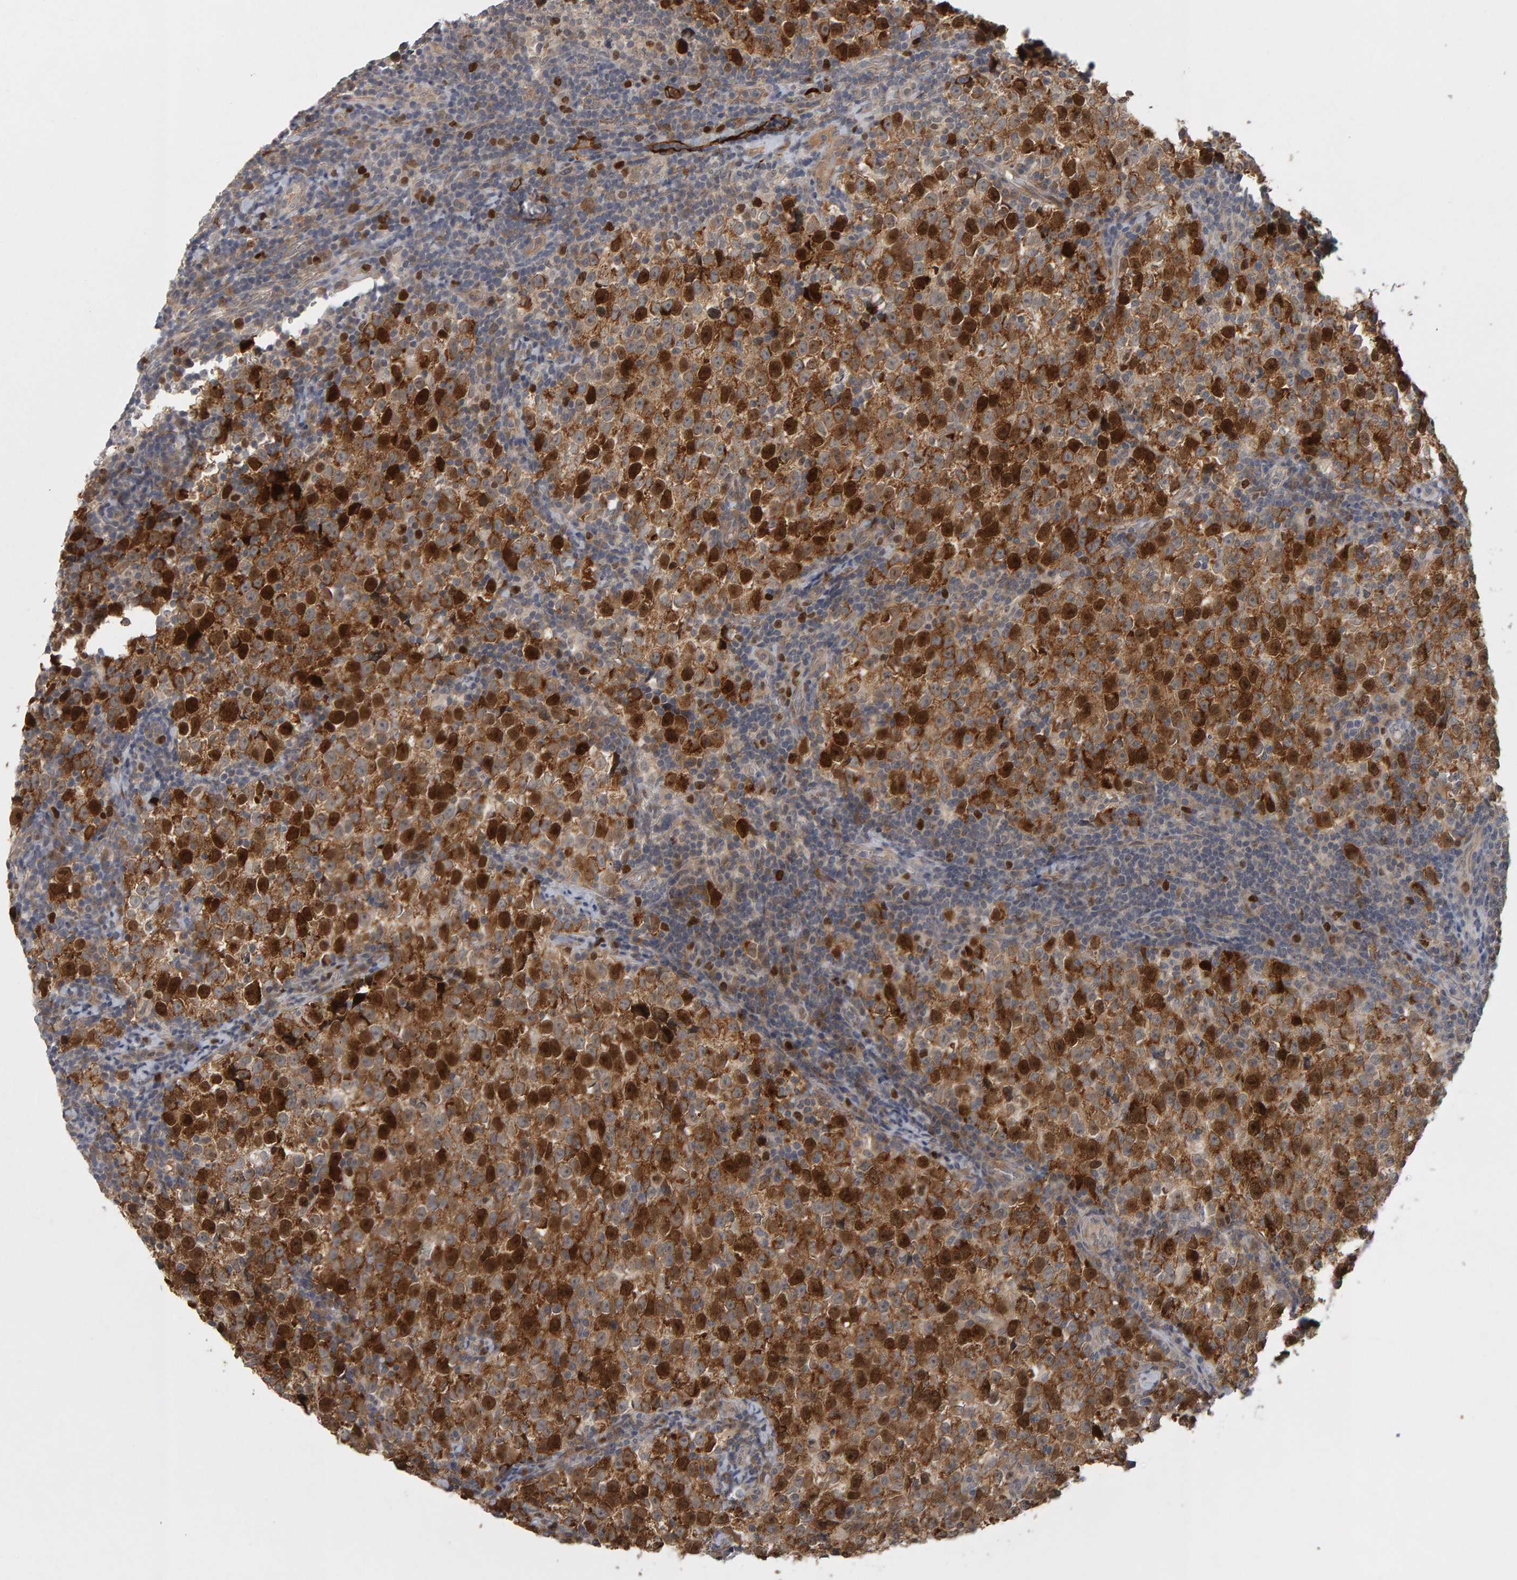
{"staining": {"intensity": "strong", "quantity": ">75%", "location": "cytoplasmic/membranous,nuclear"}, "tissue": "testis cancer", "cell_type": "Tumor cells", "image_type": "cancer", "snomed": [{"axis": "morphology", "description": "Normal tissue, NOS"}, {"axis": "morphology", "description": "Seminoma, NOS"}, {"axis": "topography", "description": "Testis"}], "caption": "Seminoma (testis) stained with a protein marker displays strong staining in tumor cells.", "gene": "CDCA5", "patient": {"sex": "male", "age": 43}}